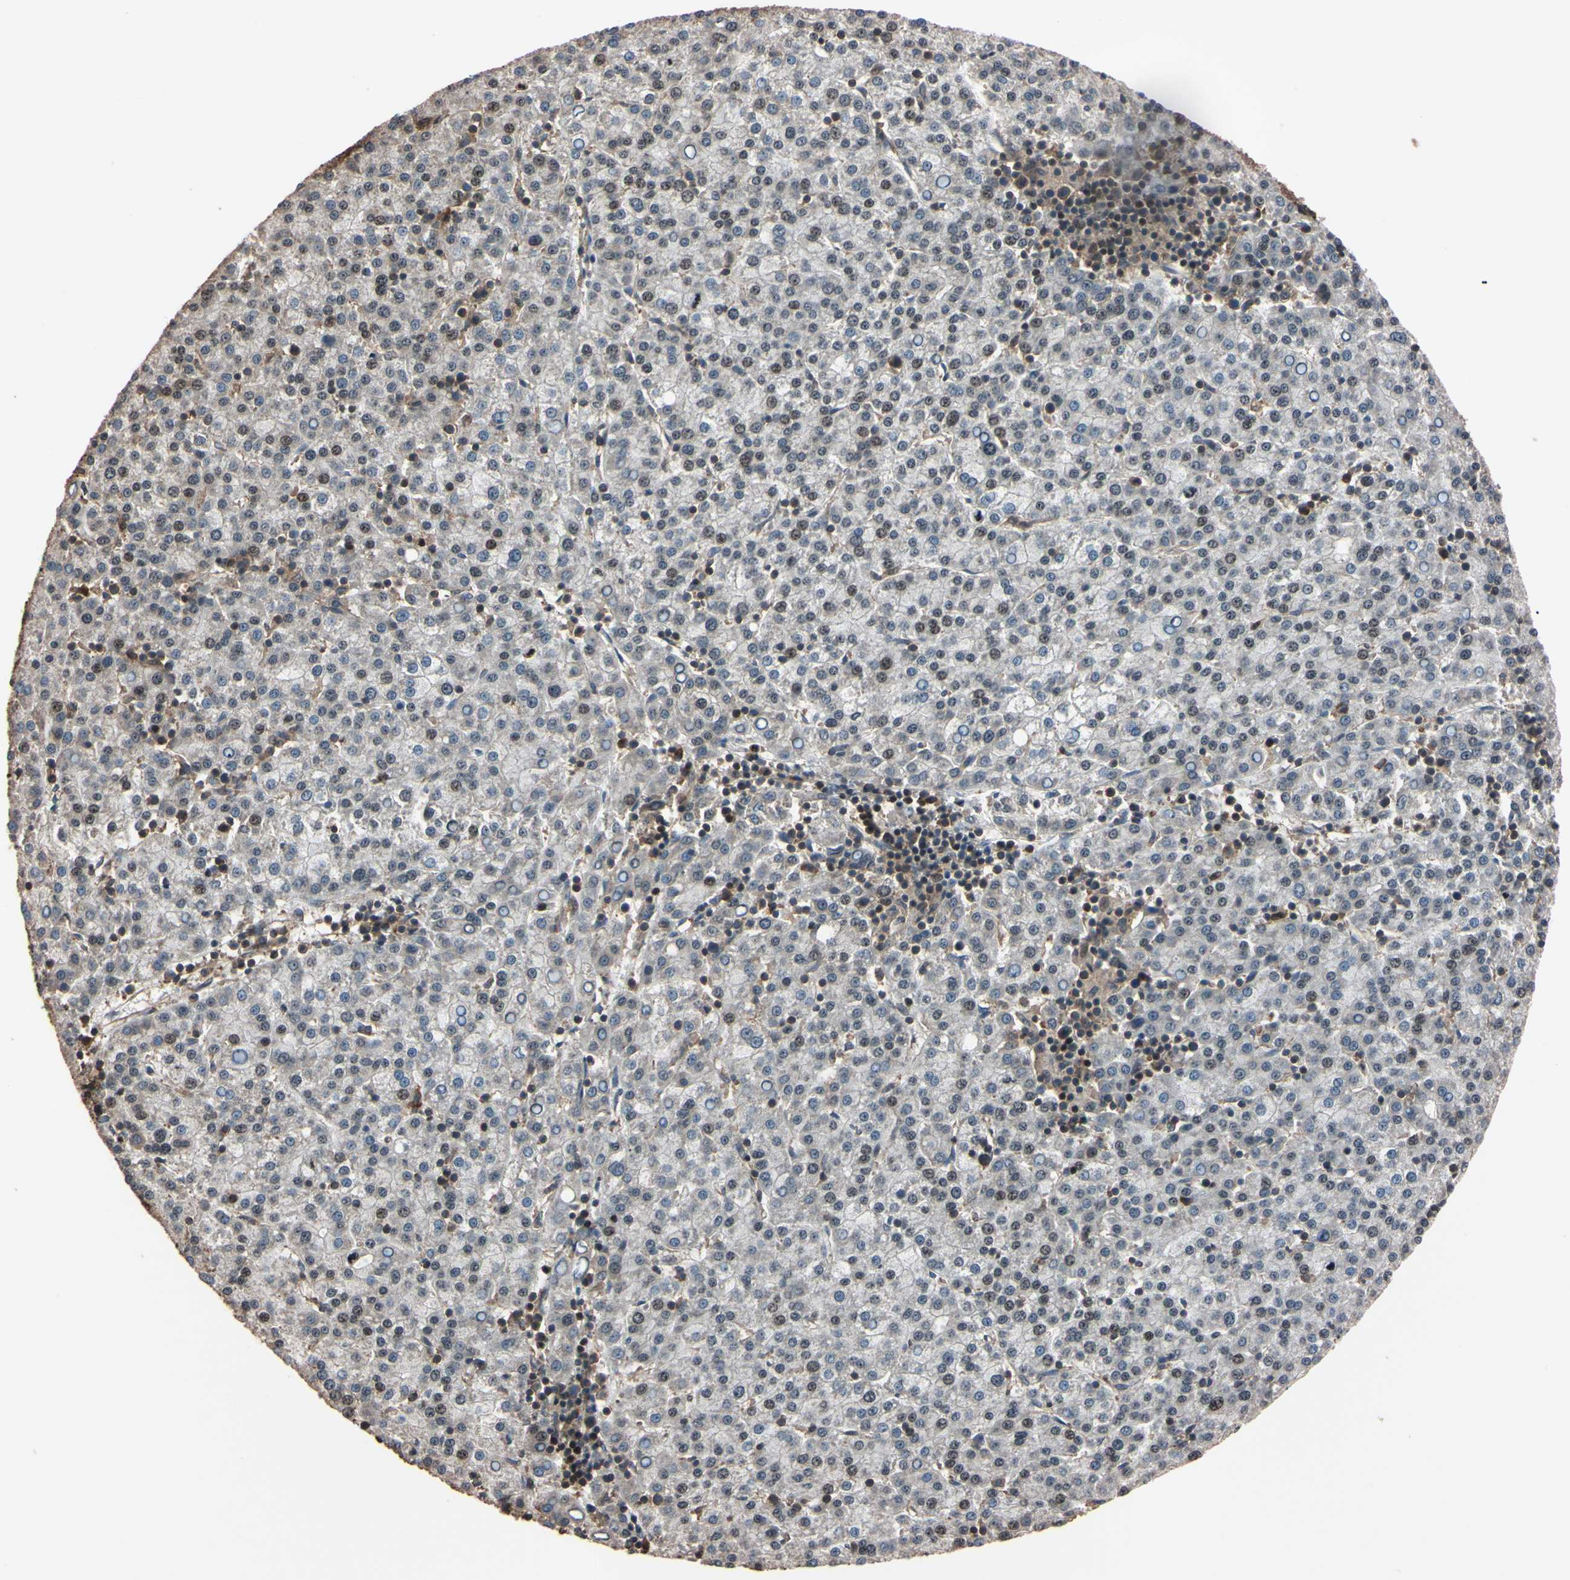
{"staining": {"intensity": "weak", "quantity": "25%-75%", "location": "nuclear"}, "tissue": "liver cancer", "cell_type": "Tumor cells", "image_type": "cancer", "snomed": [{"axis": "morphology", "description": "Carcinoma, Hepatocellular, NOS"}, {"axis": "topography", "description": "Liver"}], "caption": "An immunohistochemistry image of neoplastic tissue is shown. Protein staining in brown shows weak nuclear positivity in hepatocellular carcinoma (liver) within tumor cells. The staining was performed using DAB (3,3'-diaminobenzidine) to visualize the protein expression in brown, while the nuclei were stained in blue with hematoxylin (Magnification: 20x).", "gene": "TNFRSF1A", "patient": {"sex": "female", "age": 58}}